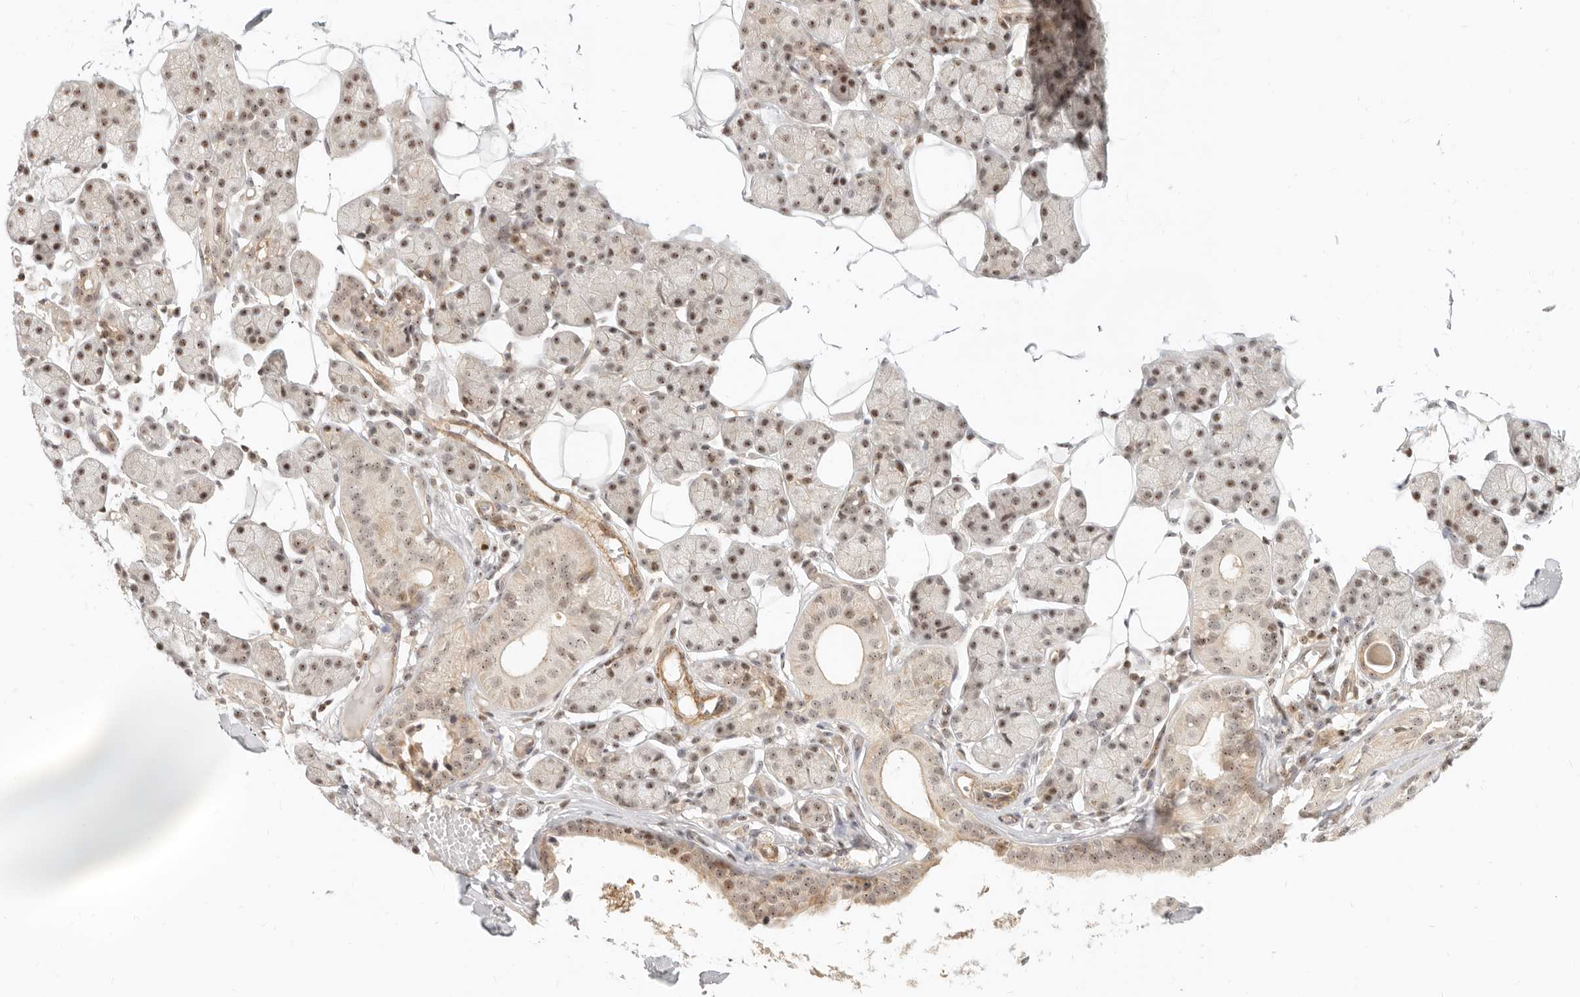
{"staining": {"intensity": "moderate", "quantity": "25%-75%", "location": "nuclear"}, "tissue": "salivary gland", "cell_type": "Glandular cells", "image_type": "normal", "snomed": [{"axis": "morphology", "description": "Normal tissue, NOS"}, {"axis": "topography", "description": "Salivary gland"}], "caption": "This photomicrograph demonstrates immunohistochemistry staining of benign human salivary gland, with medium moderate nuclear positivity in about 25%-75% of glandular cells.", "gene": "BAP1", "patient": {"sex": "female", "age": 33}}